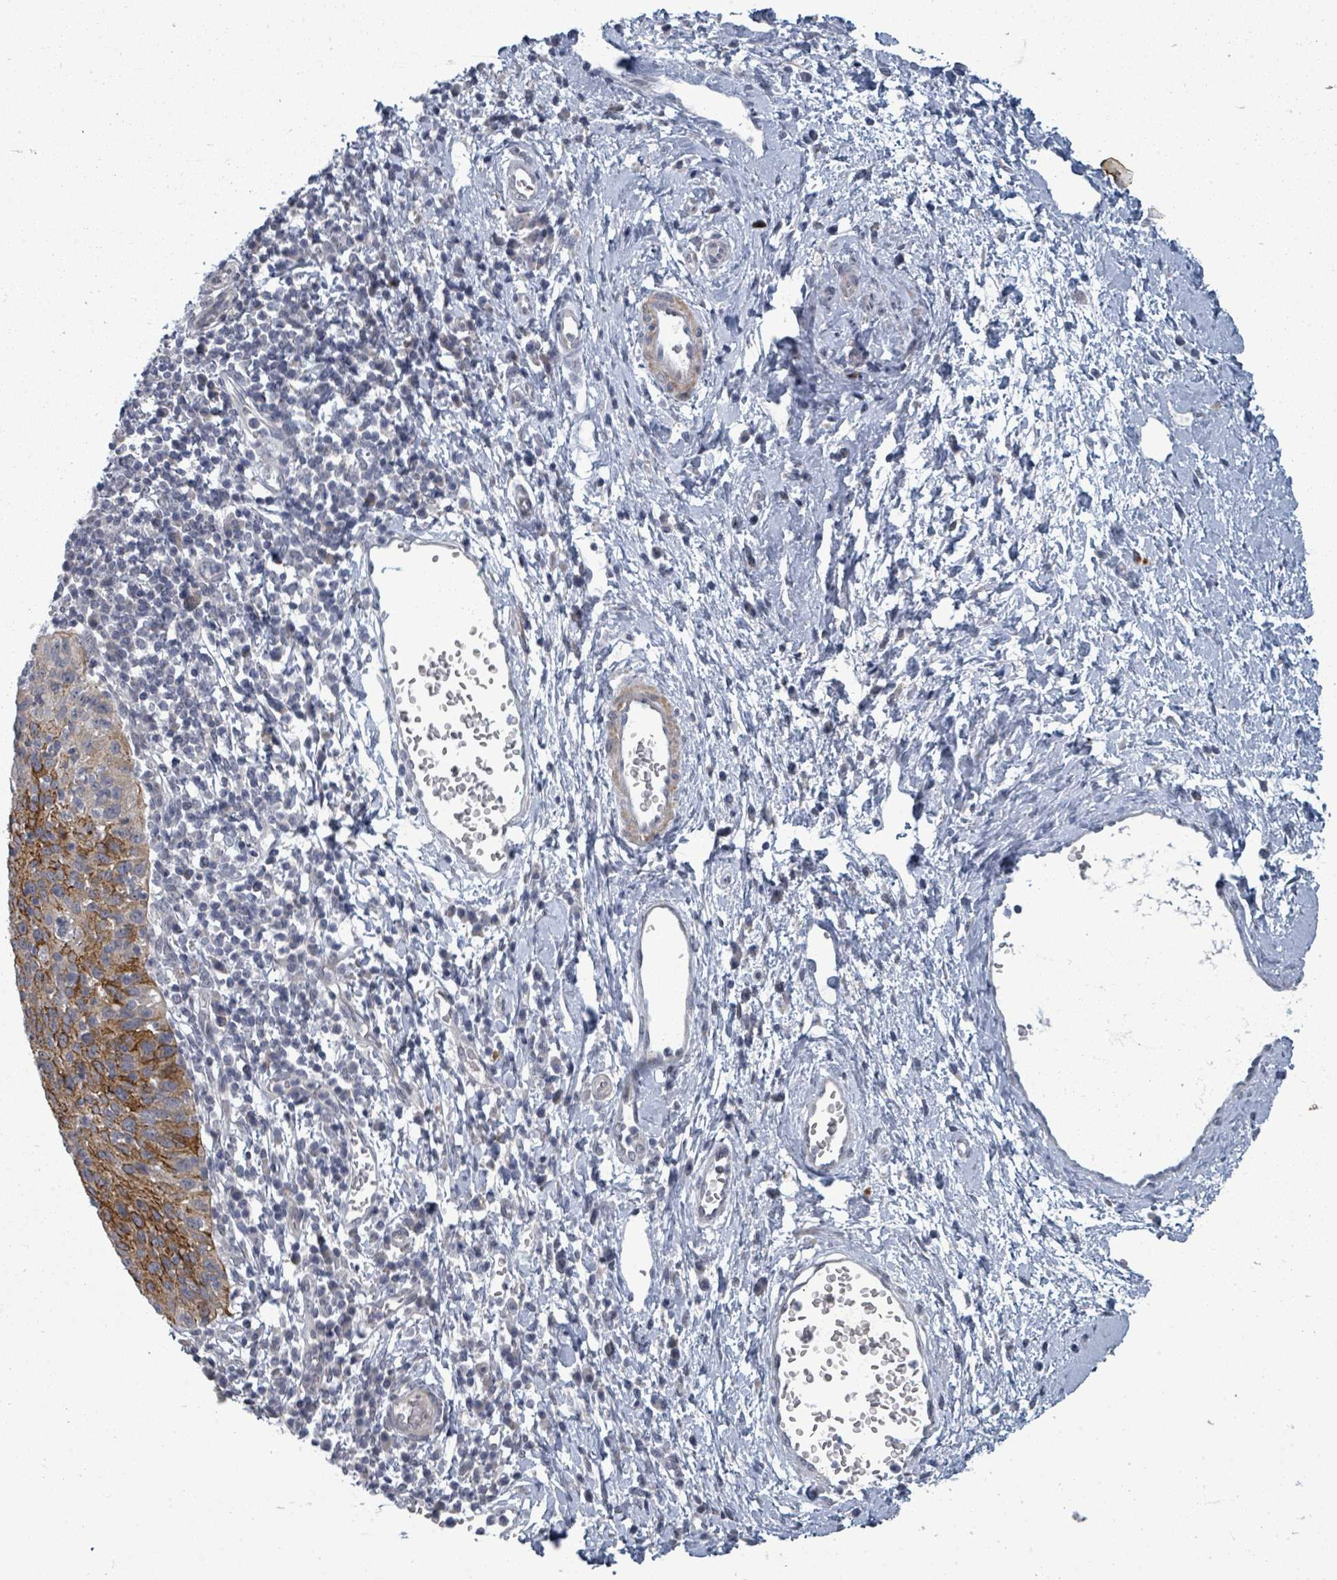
{"staining": {"intensity": "moderate", "quantity": "25%-75%", "location": "cytoplasmic/membranous"}, "tissue": "cervical cancer", "cell_type": "Tumor cells", "image_type": "cancer", "snomed": [{"axis": "morphology", "description": "Squamous cell carcinoma, NOS"}, {"axis": "topography", "description": "Cervix"}], "caption": "An image of cervical squamous cell carcinoma stained for a protein displays moderate cytoplasmic/membranous brown staining in tumor cells. (DAB = brown stain, brightfield microscopy at high magnification).", "gene": "PTPN20", "patient": {"sex": "female", "age": 30}}